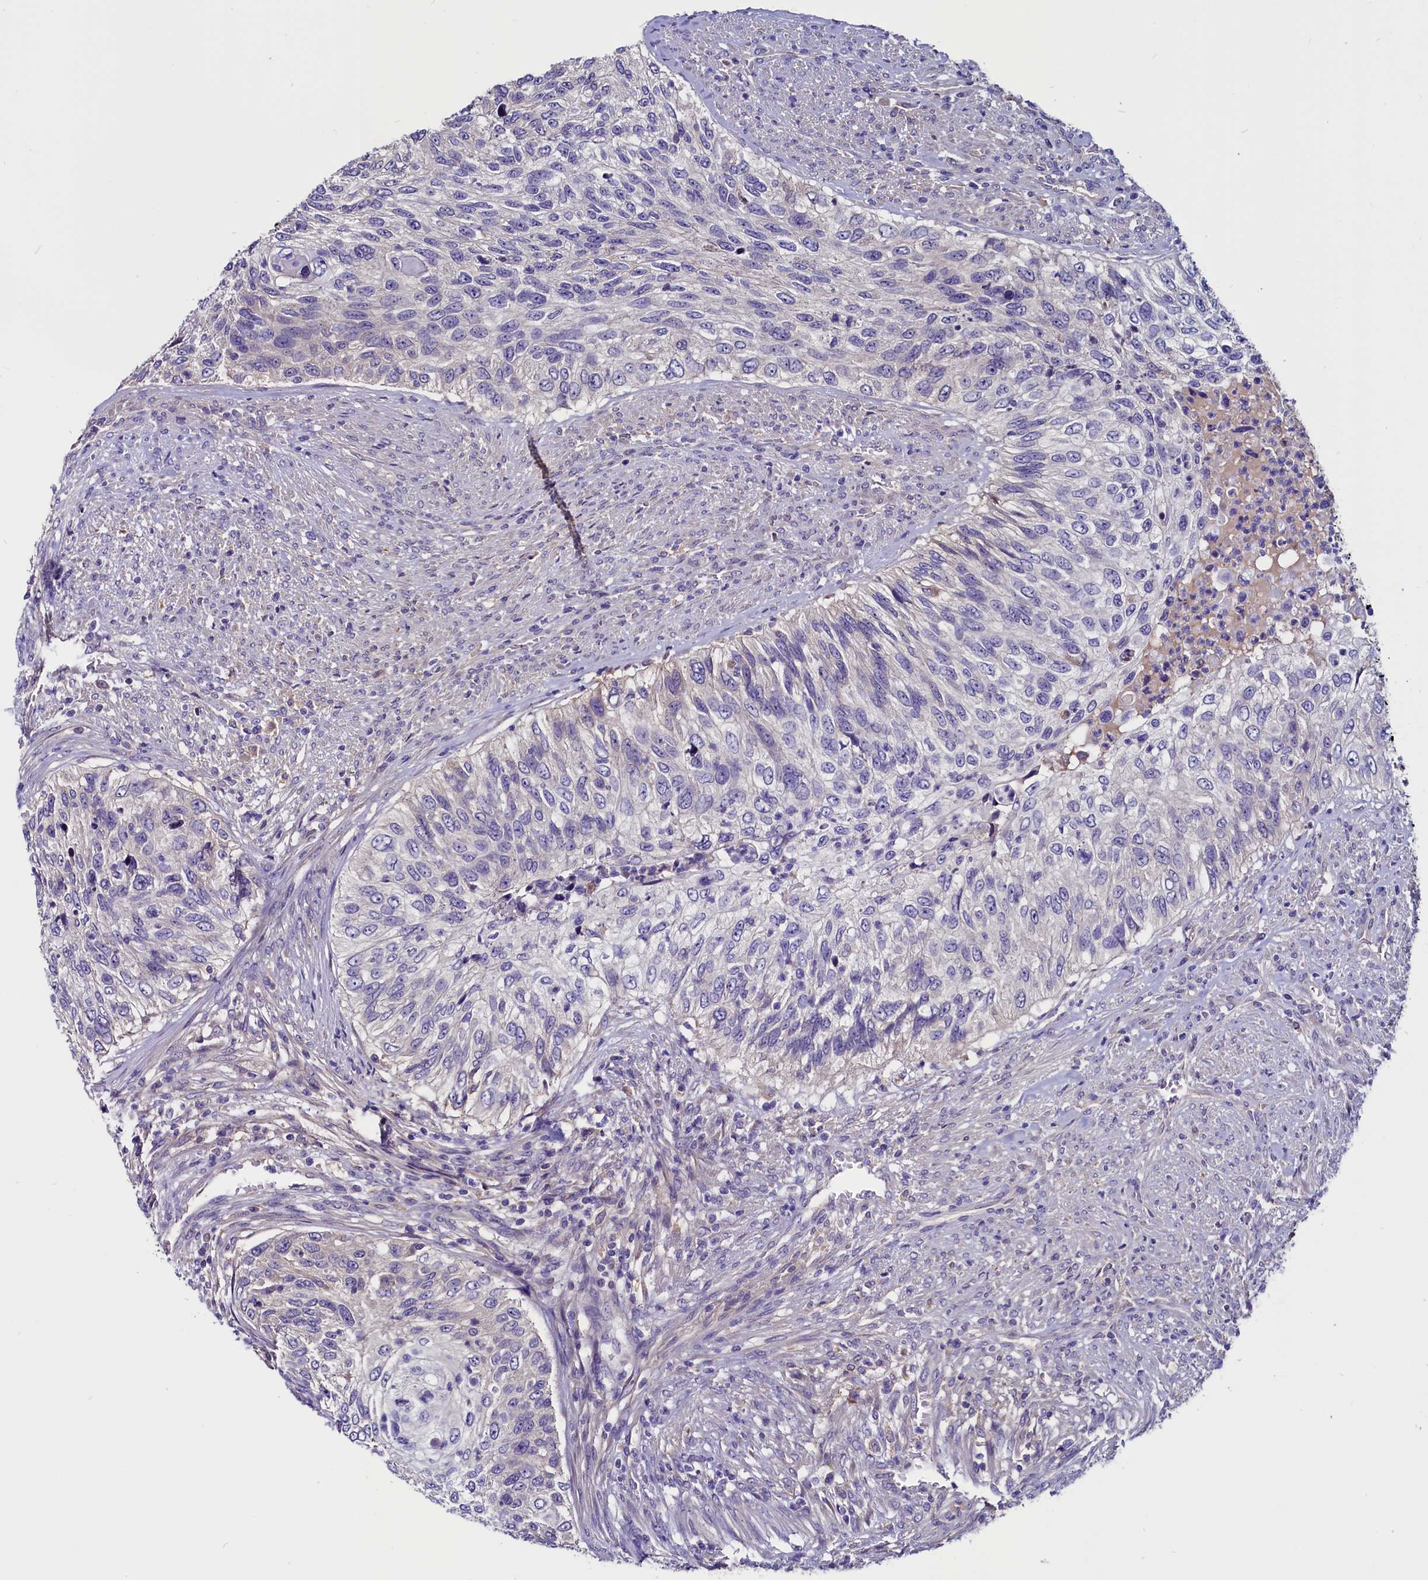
{"staining": {"intensity": "negative", "quantity": "none", "location": "none"}, "tissue": "urothelial cancer", "cell_type": "Tumor cells", "image_type": "cancer", "snomed": [{"axis": "morphology", "description": "Urothelial carcinoma, High grade"}, {"axis": "topography", "description": "Urinary bladder"}], "caption": "Micrograph shows no significant protein staining in tumor cells of urothelial cancer.", "gene": "CCBE1", "patient": {"sex": "female", "age": 60}}